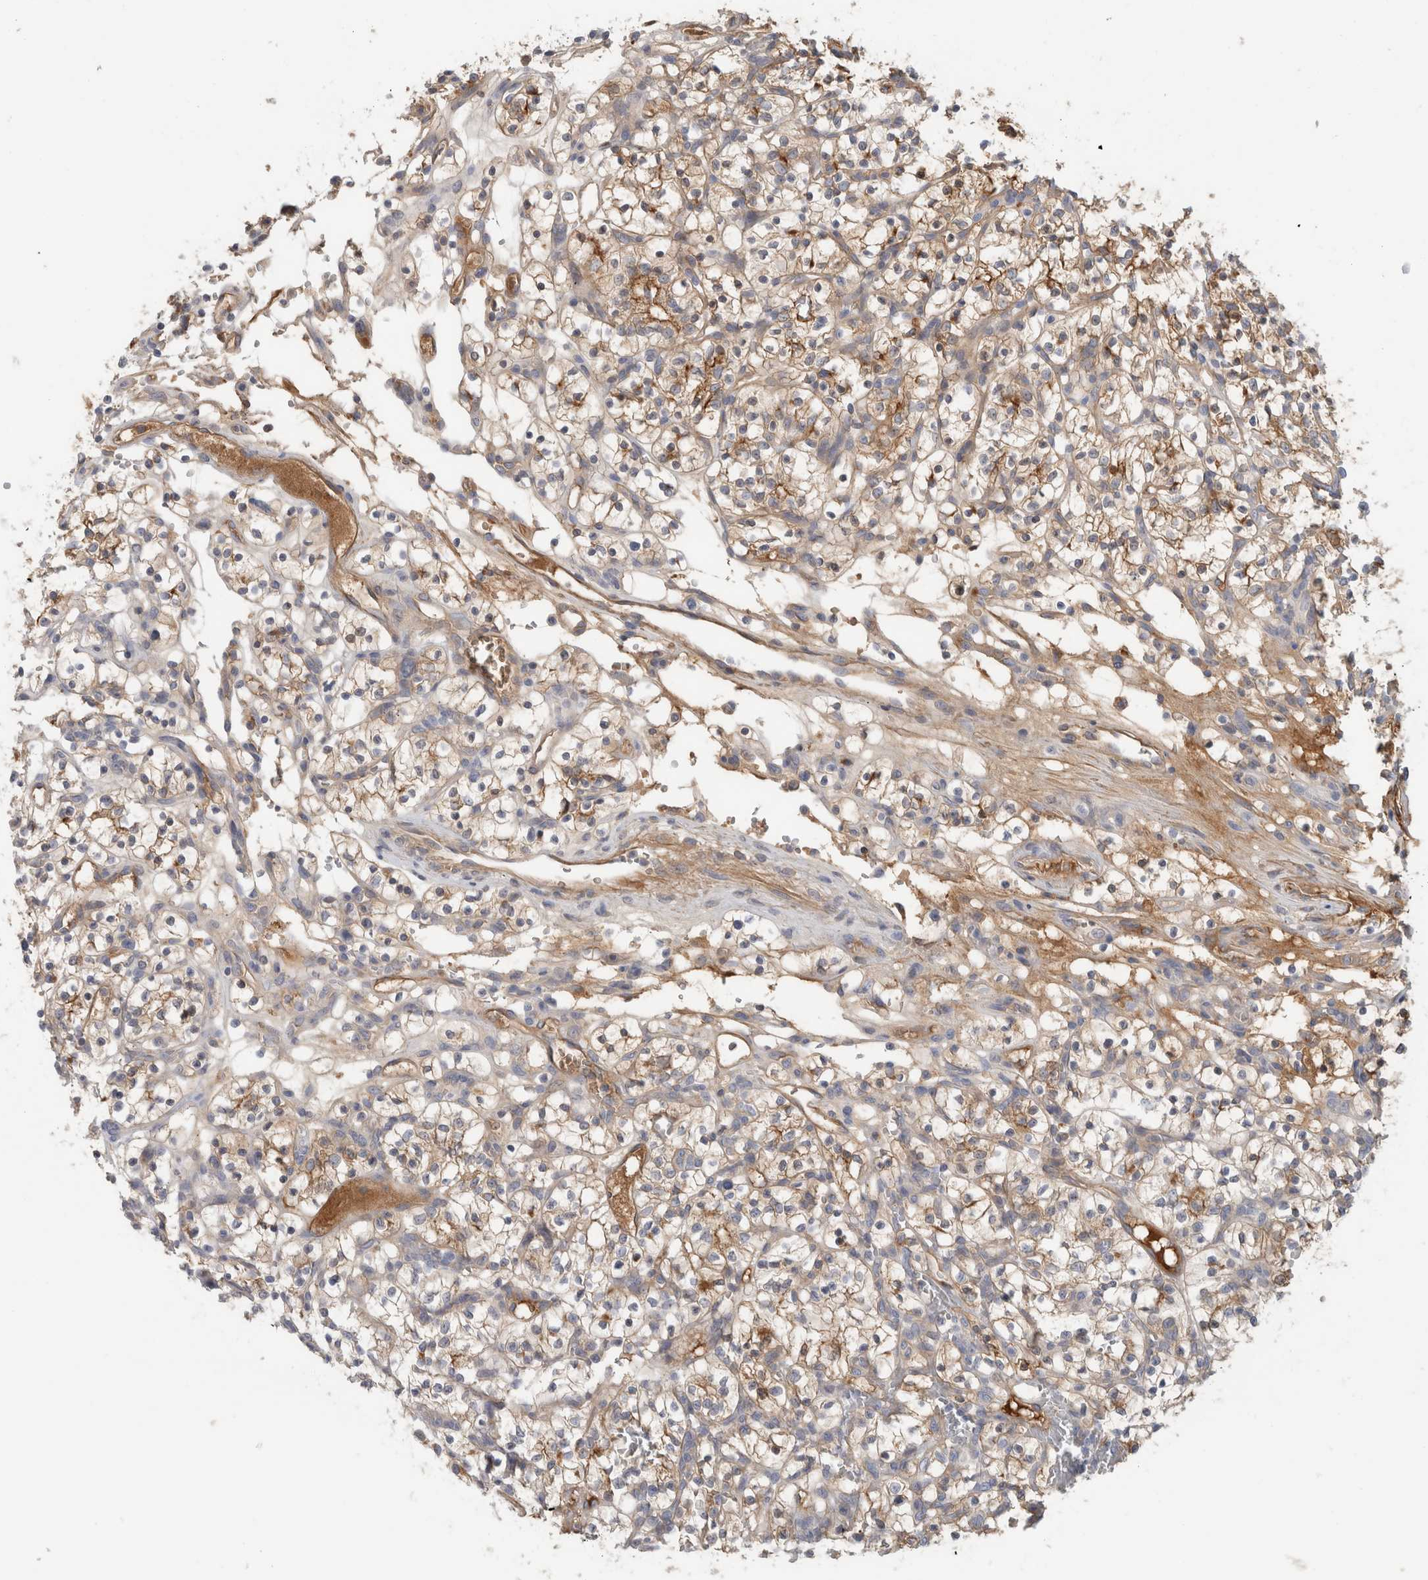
{"staining": {"intensity": "moderate", "quantity": ">75%", "location": "cytoplasmic/membranous"}, "tissue": "renal cancer", "cell_type": "Tumor cells", "image_type": "cancer", "snomed": [{"axis": "morphology", "description": "Adenocarcinoma, NOS"}, {"axis": "topography", "description": "Kidney"}], "caption": "Immunohistochemistry (IHC) of renal adenocarcinoma shows medium levels of moderate cytoplasmic/membranous positivity in about >75% of tumor cells.", "gene": "CFI", "patient": {"sex": "female", "age": 57}}